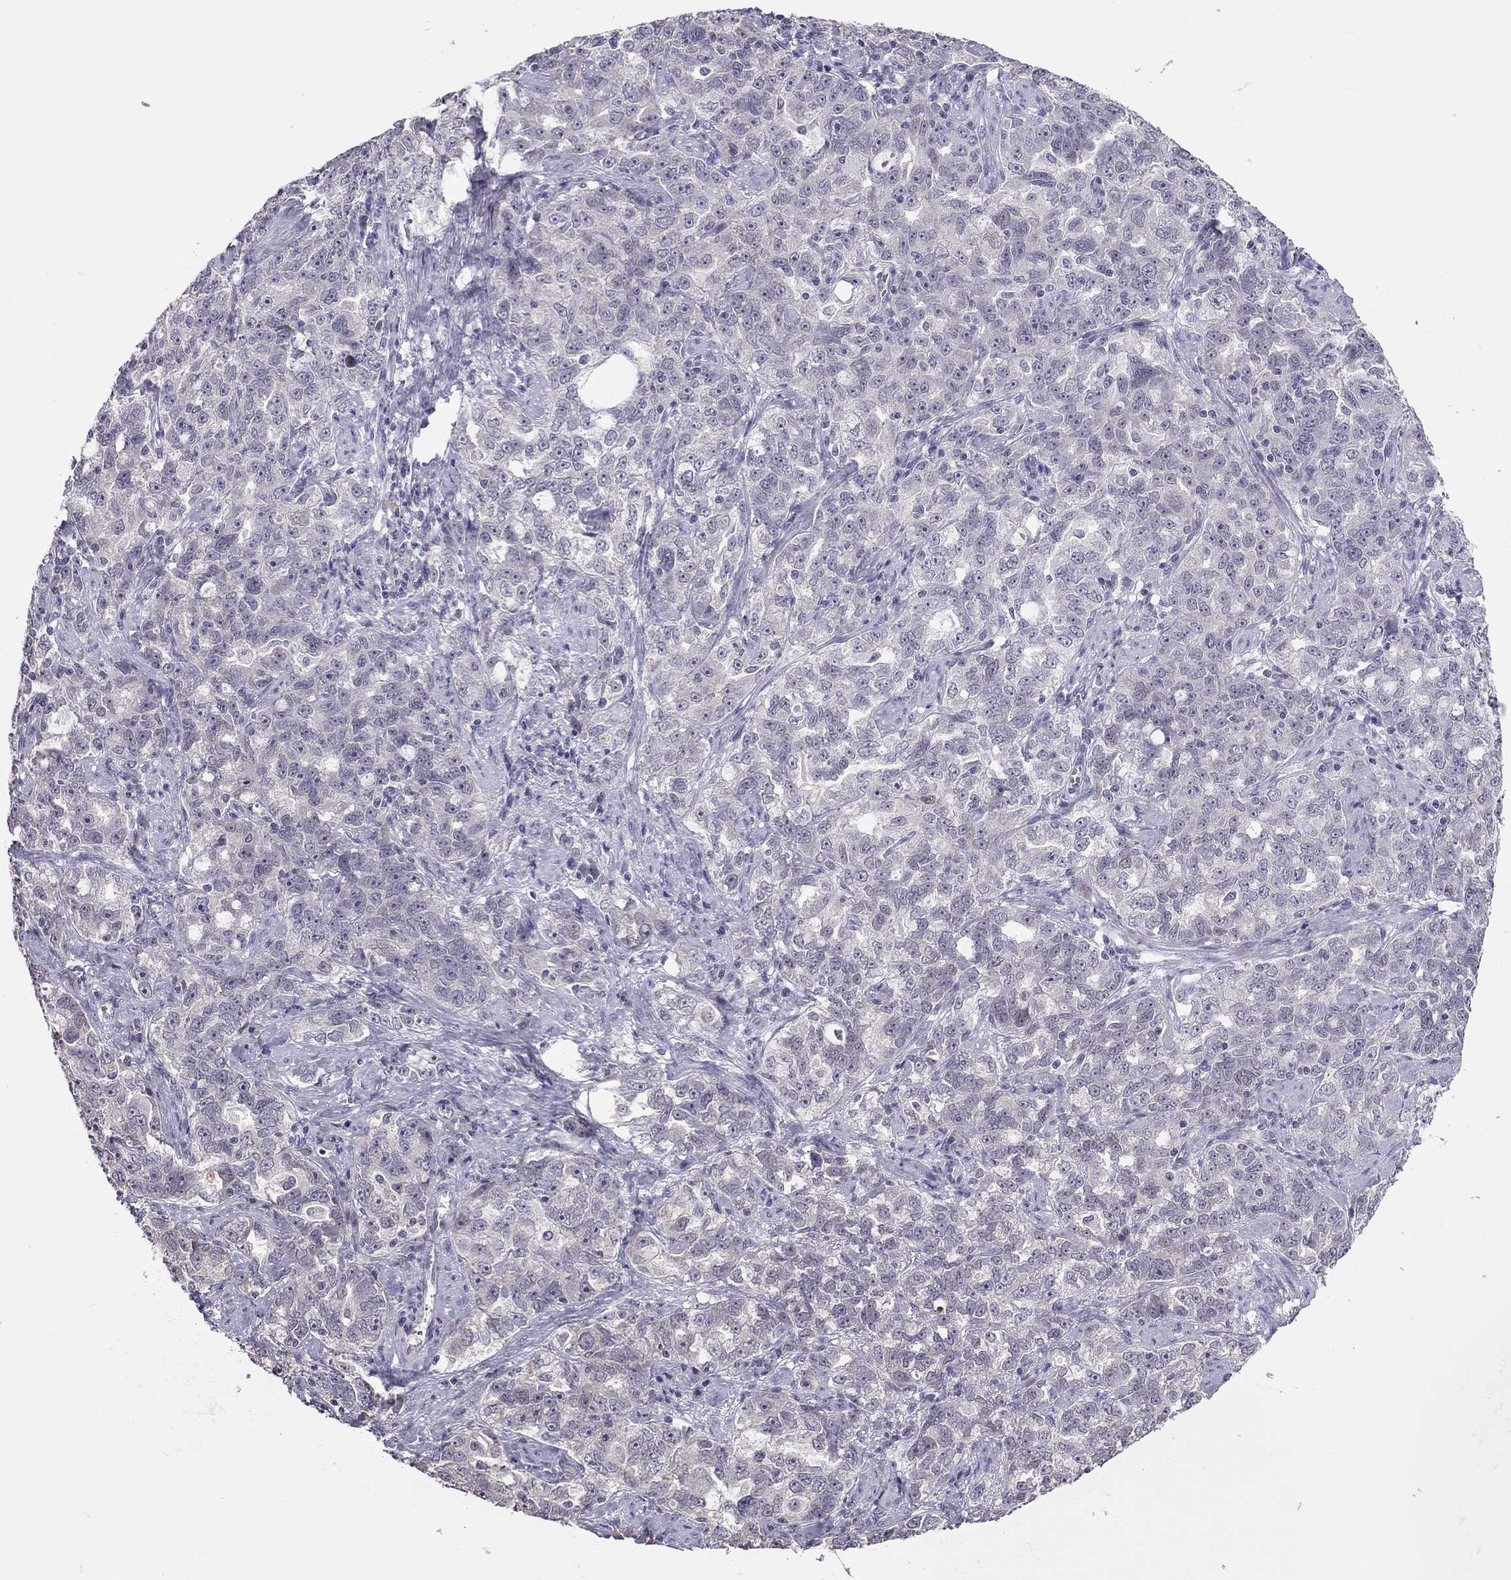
{"staining": {"intensity": "negative", "quantity": "none", "location": "none"}, "tissue": "ovarian cancer", "cell_type": "Tumor cells", "image_type": "cancer", "snomed": [{"axis": "morphology", "description": "Cystadenocarcinoma, serous, NOS"}, {"axis": "topography", "description": "Ovary"}], "caption": "Human ovarian cancer stained for a protein using immunohistochemistry displays no positivity in tumor cells.", "gene": "HSF2BP", "patient": {"sex": "female", "age": 51}}